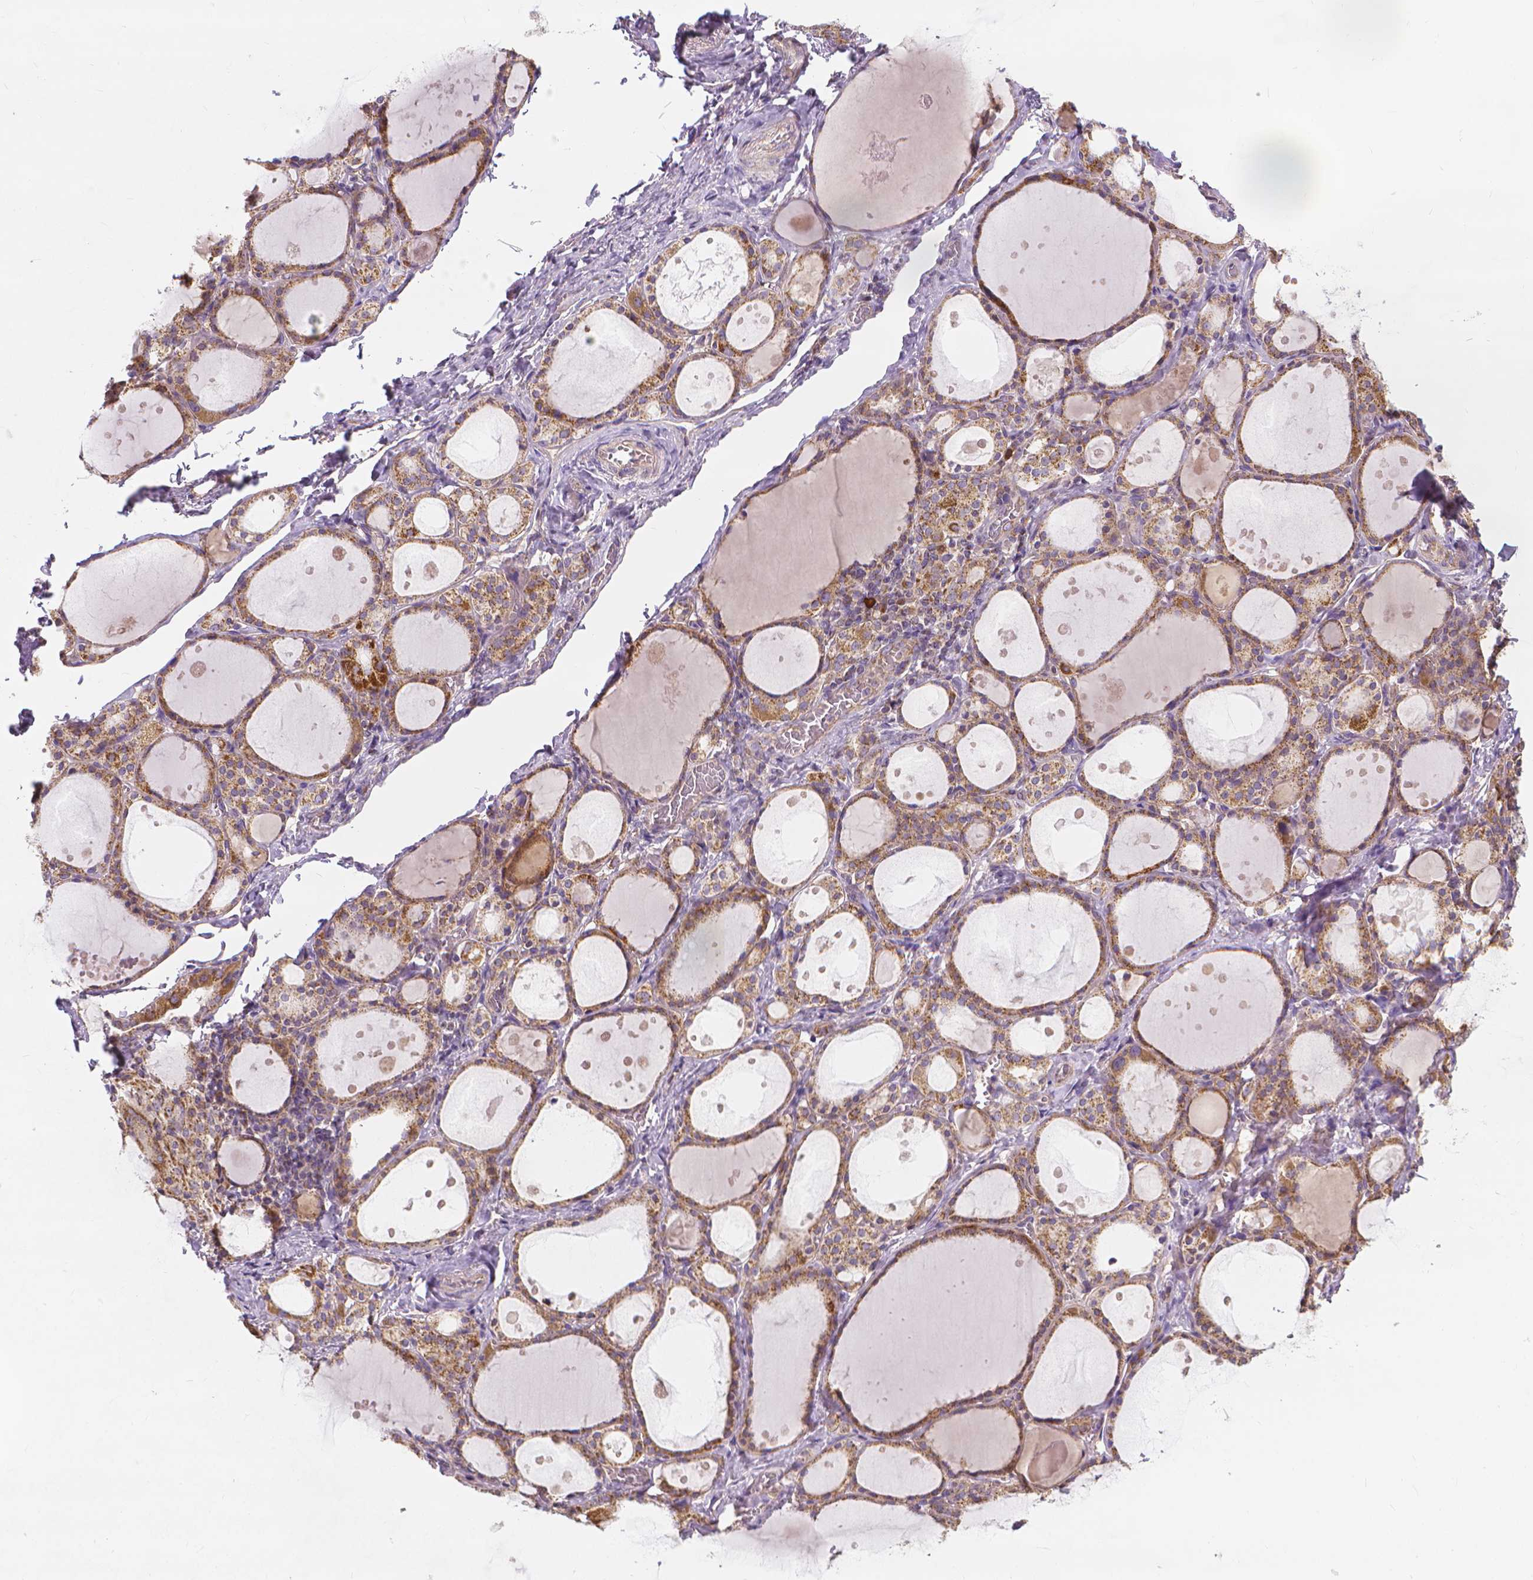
{"staining": {"intensity": "moderate", "quantity": ">75%", "location": "cytoplasmic/membranous"}, "tissue": "thyroid gland", "cell_type": "Glandular cells", "image_type": "normal", "snomed": [{"axis": "morphology", "description": "Normal tissue, NOS"}, {"axis": "topography", "description": "Thyroid gland"}], "caption": "Immunohistochemistry (IHC) photomicrograph of unremarkable thyroid gland: human thyroid gland stained using immunohistochemistry demonstrates medium levels of moderate protein expression localized specifically in the cytoplasmic/membranous of glandular cells, appearing as a cytoplasmic/membranous brown color.", "gene": "SNCAIP", "patient": {"sex": "male", "age": 68}}